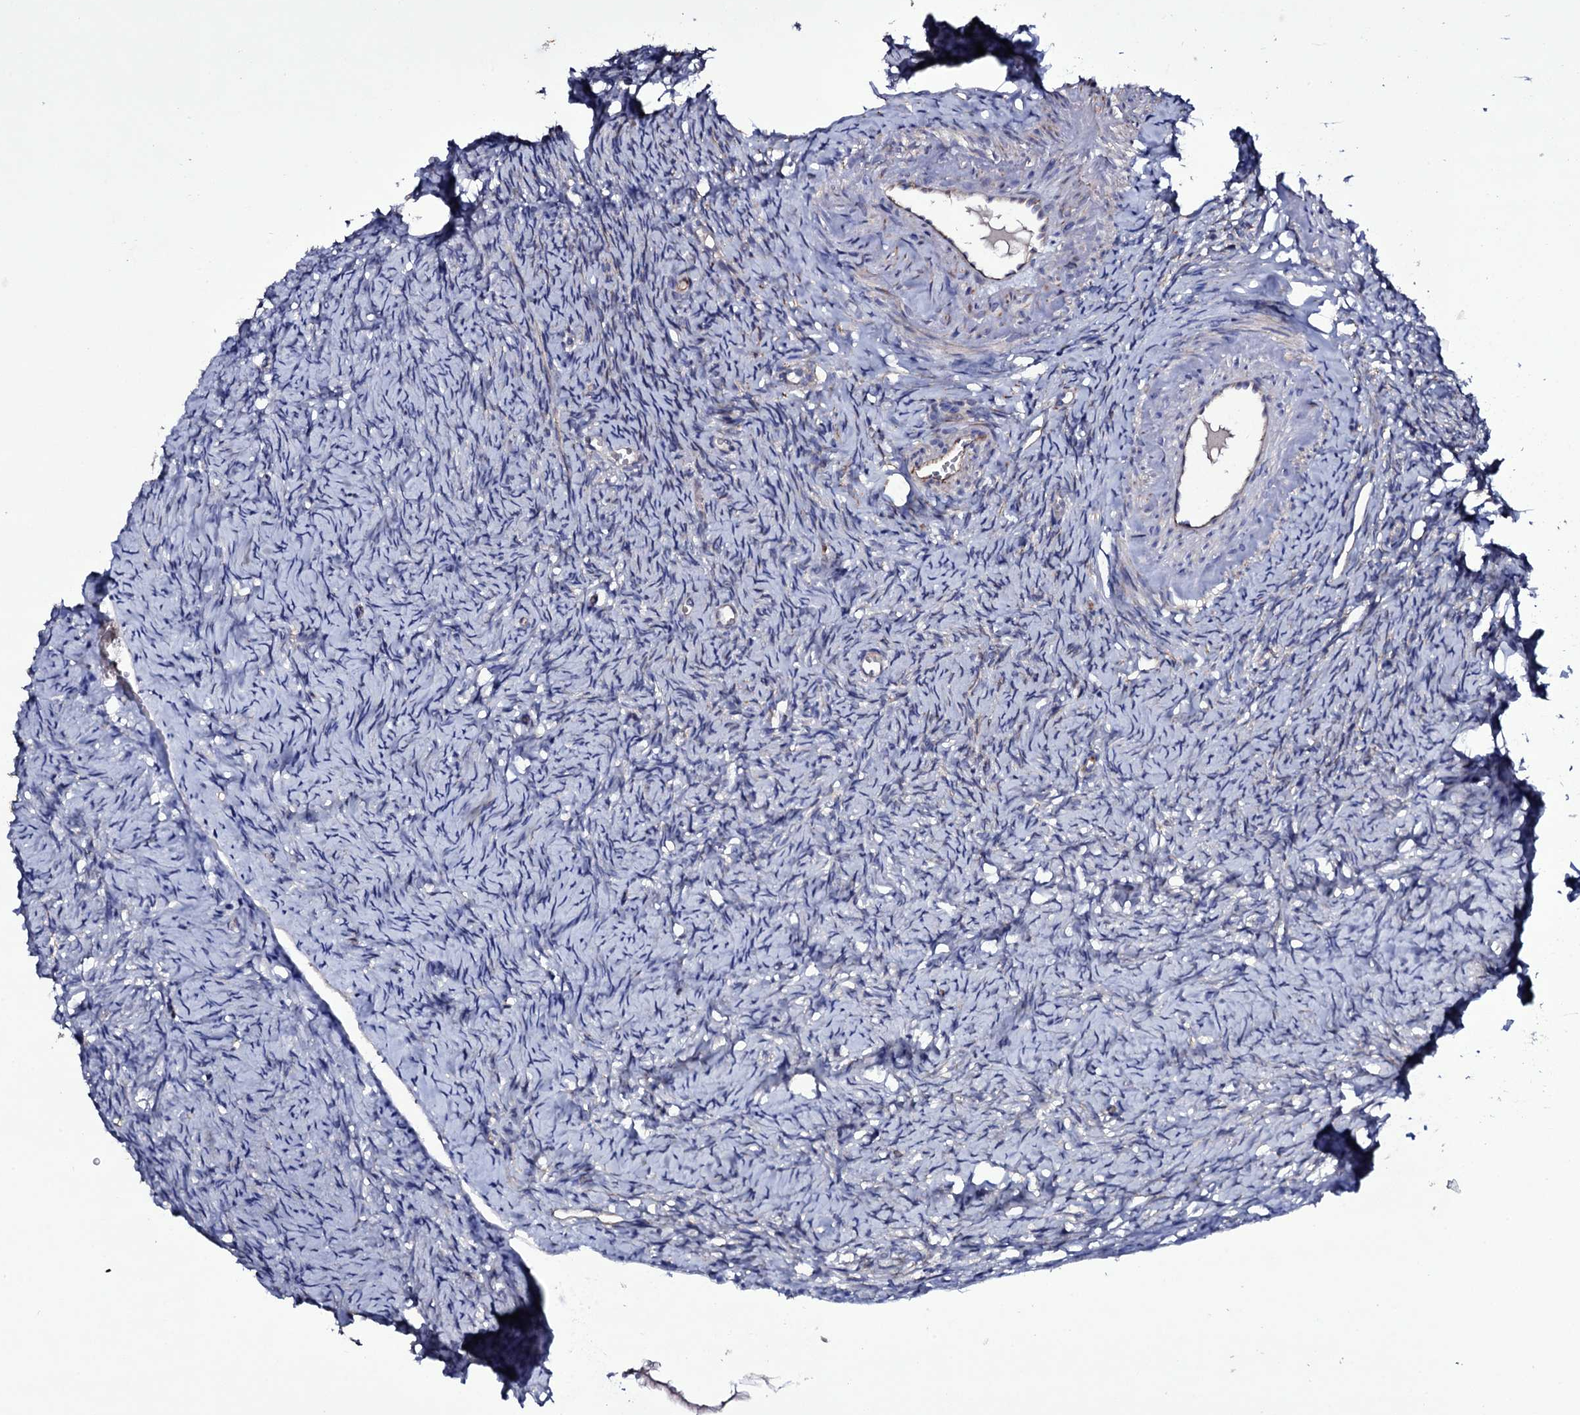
{"staining": {"intensity": "negative", "quantity": "none", "location": "none"}, "tissue": "ovary", "cell_type": "Ovarian stroma cells", "image_type": "normal", "snomed": [{"axis": "morphology", "description": "Normal tissue, NOS"}, {"axis": "topography", "description": "Ovary"}], "caption": "DAB immunohistochemical staining of benign human ovary displays no significant staining in ovarian stroma cells. (DAB IHC visualized using brightfield microscopy, high magnification).", "gene": "BCL2L14", "patient": {"sex": "female", "age": 51}}